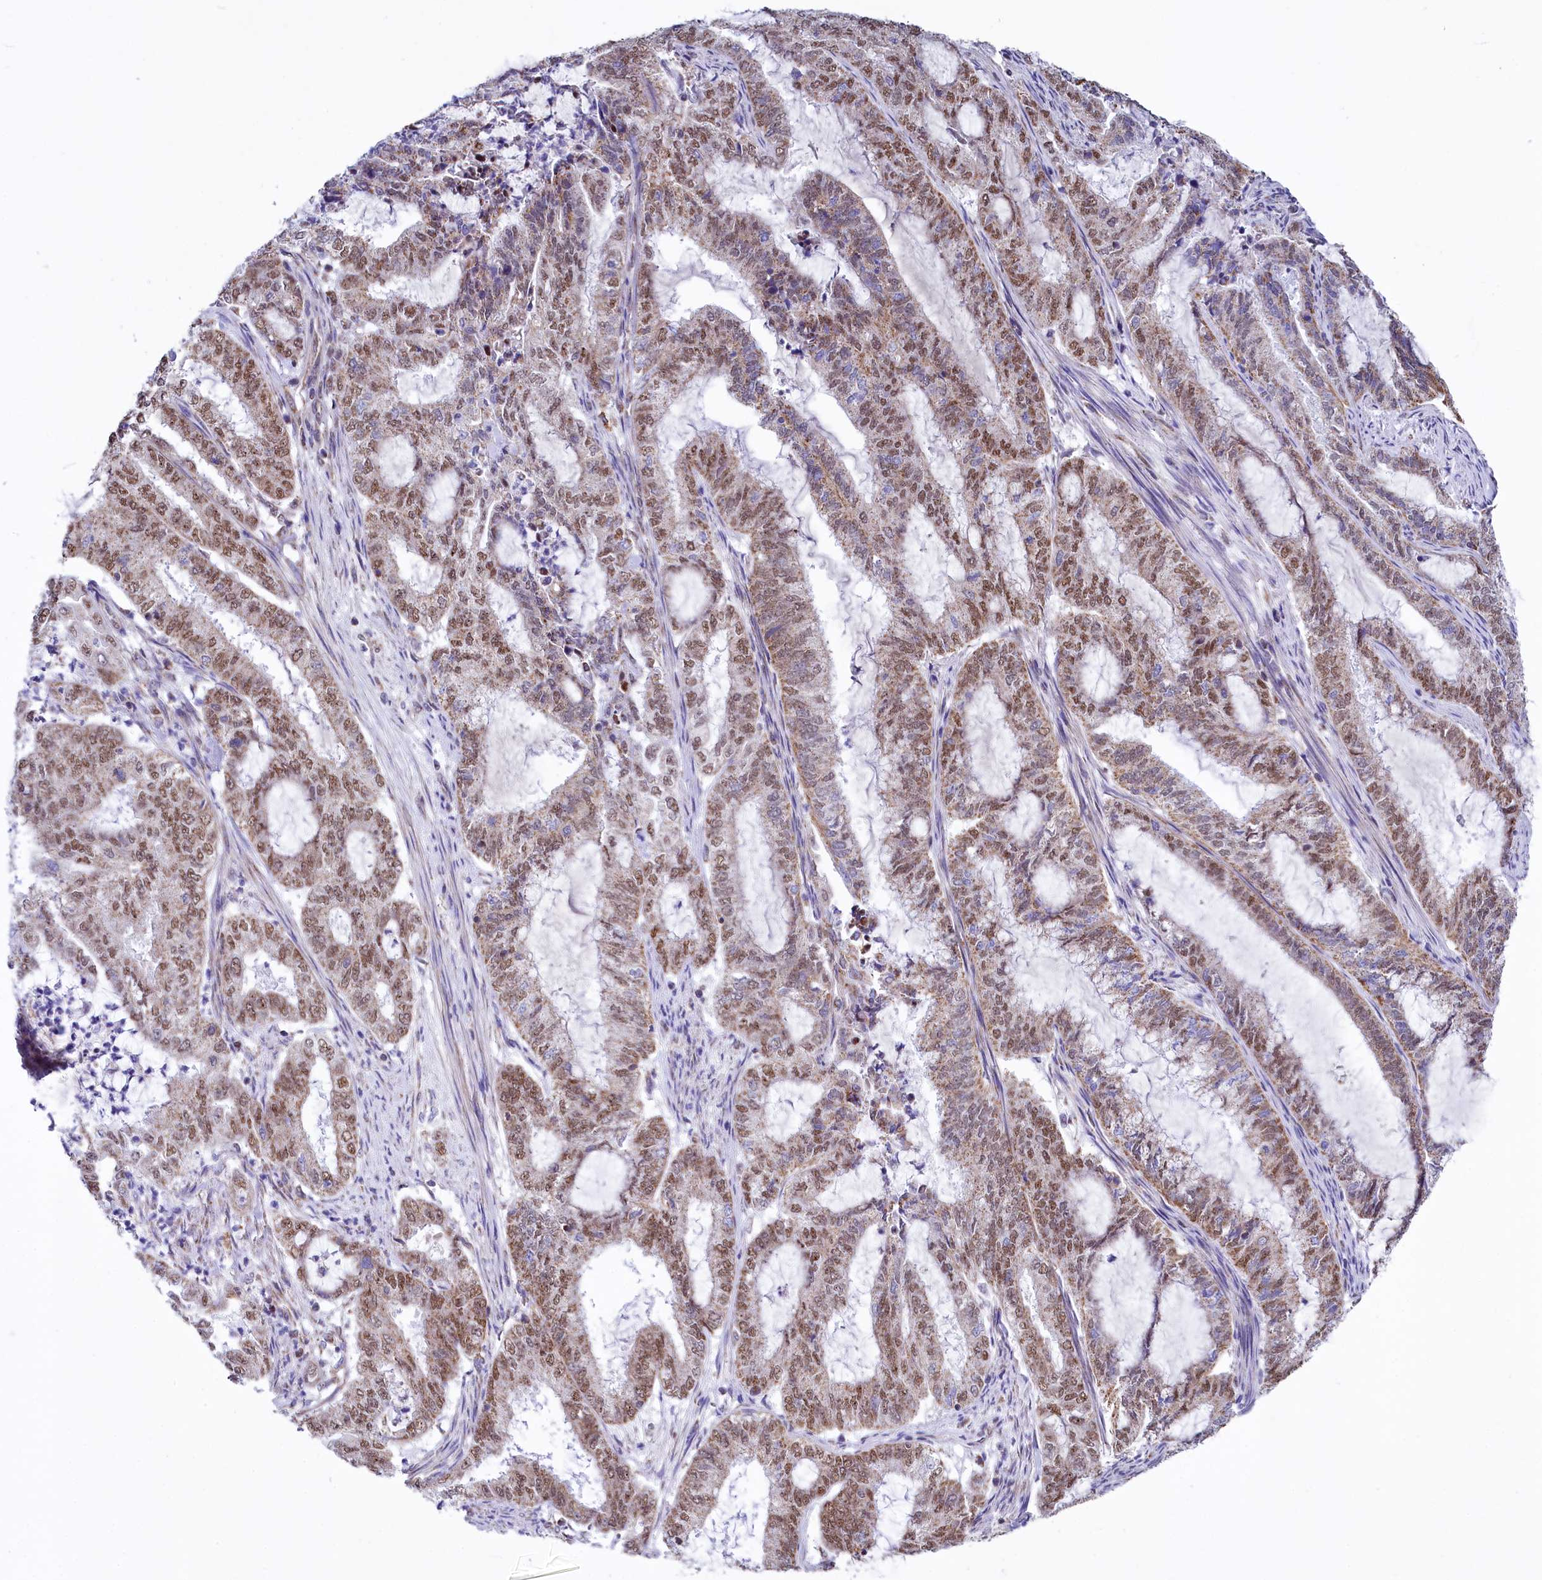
{"staining": {"intensity": "moderate", "quantity": ">75%", "location": "cytoplasmic/membranous,nuclear"}, "tissue": "endometrial cancer", "cell_type": "Tumor cells", "image_type": "cancer", "snomed": [{"axis": "morphology", "description": "Adenocarcinoma, NOS"}, {"axis": "topography", "description": "Endometrium"}], "caption": "Endometrial cancer stained with a protein marker reveals moderate staining in tumor cells.", "gene": "MORN3", "patient": {"sex": "female", "age": 51}}